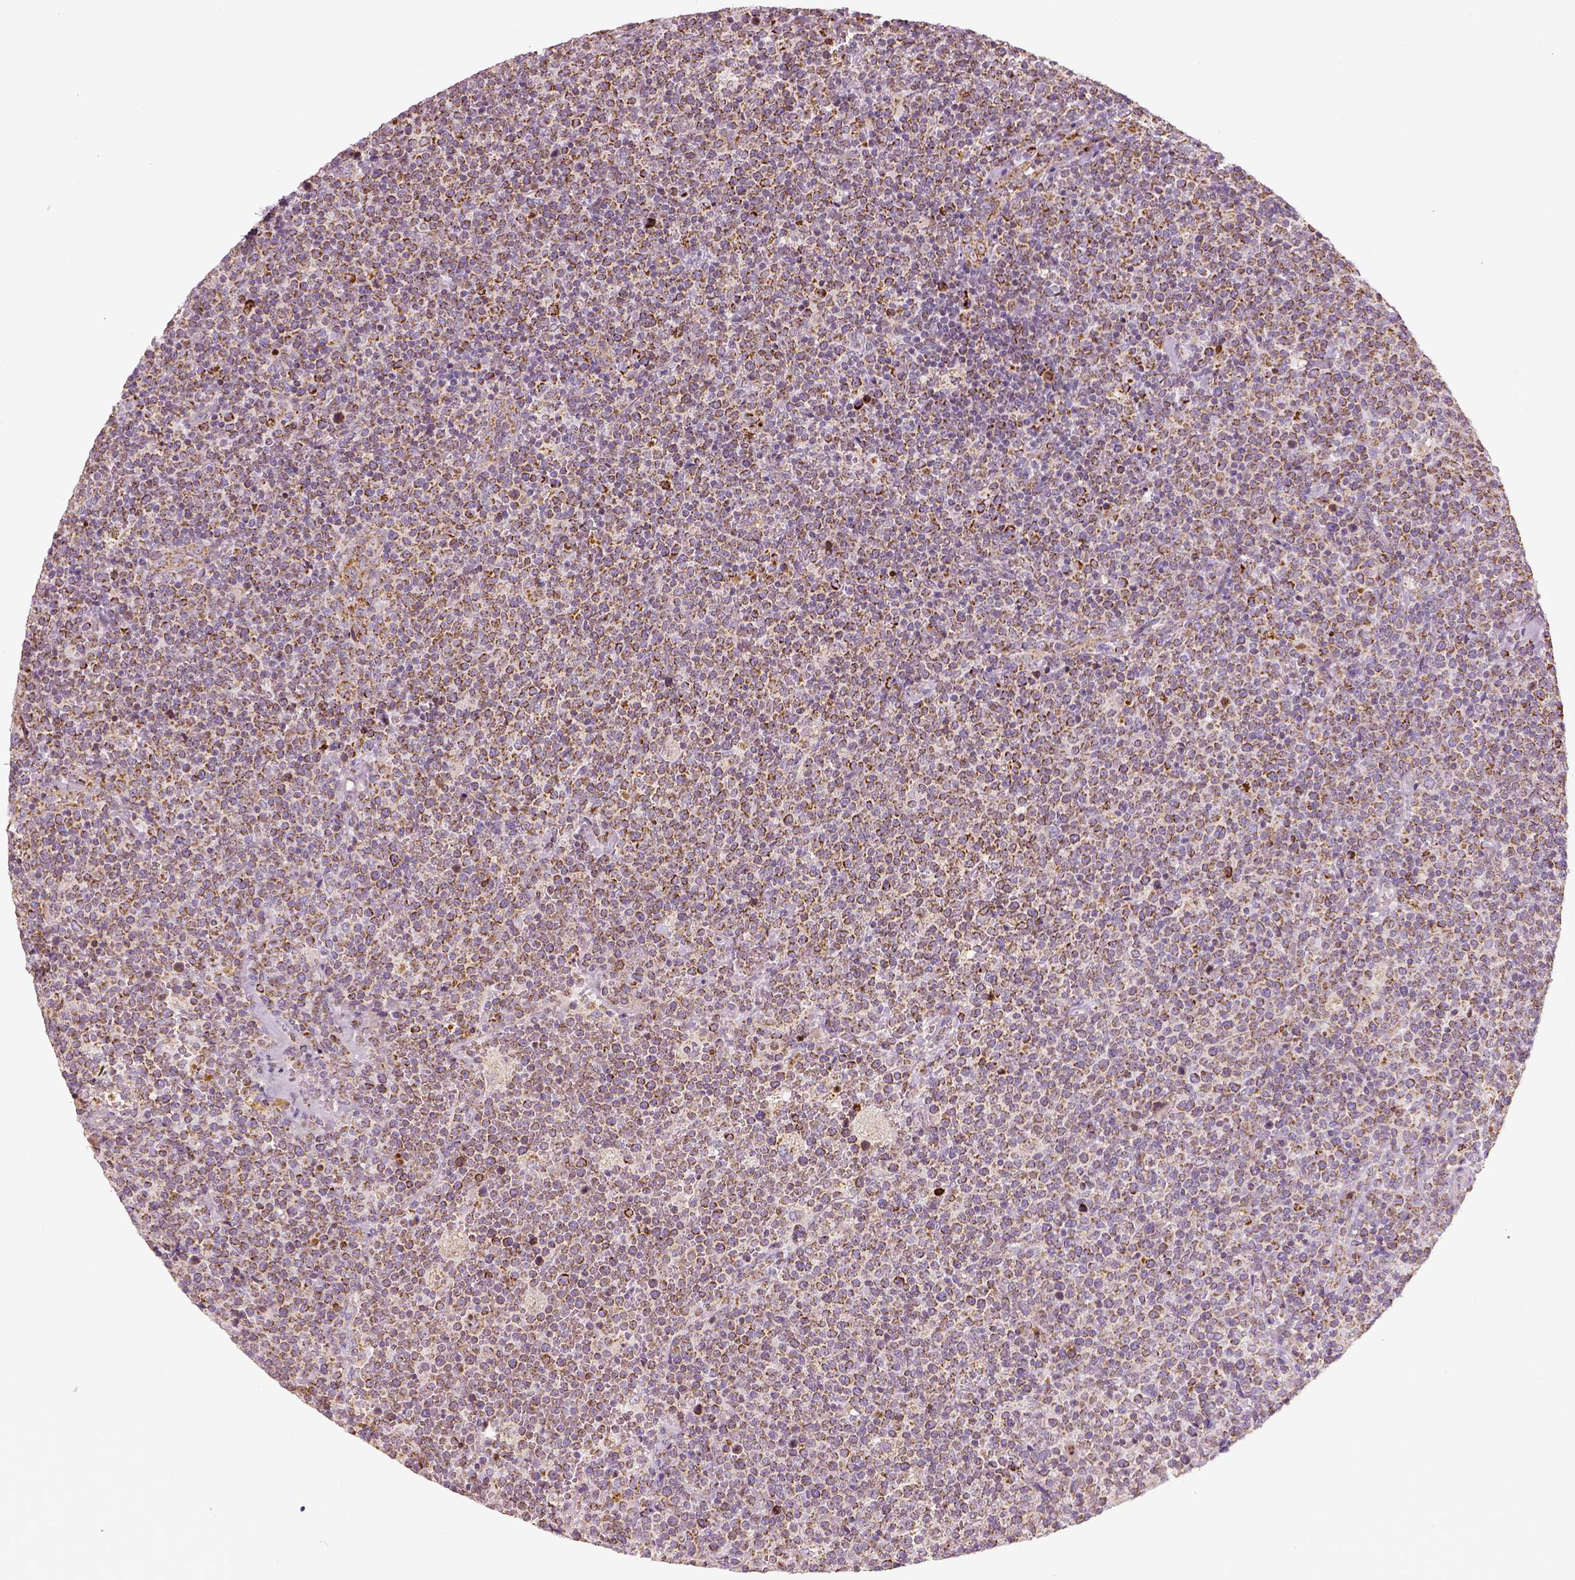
{"staining": {"intensity": "moderate", "quantity": ">75%", "location": "cytoplasmic/membranous"}, "tissue": "lymphoma", "cell_type": "Tumor cells", "image_type": "cancer", "snomed": [{"axis": "morphology", "description": "Malignant lymphoma, non-Hodgkin's type, High grade"}, {"axis": "topography", "description": "Lymph node"}], "caption": "Immunohistochemistry histopathology image of human malignant lymphoma, non-Hodgkin's type (high-grade) stained for a protein (brown), which demonstrates medium levels of moderate cytoplasmic/membranous staining in about >75% of tumor cells.", "gene": "PGAM5", "patient": {"sex": "male", "age": 61}}